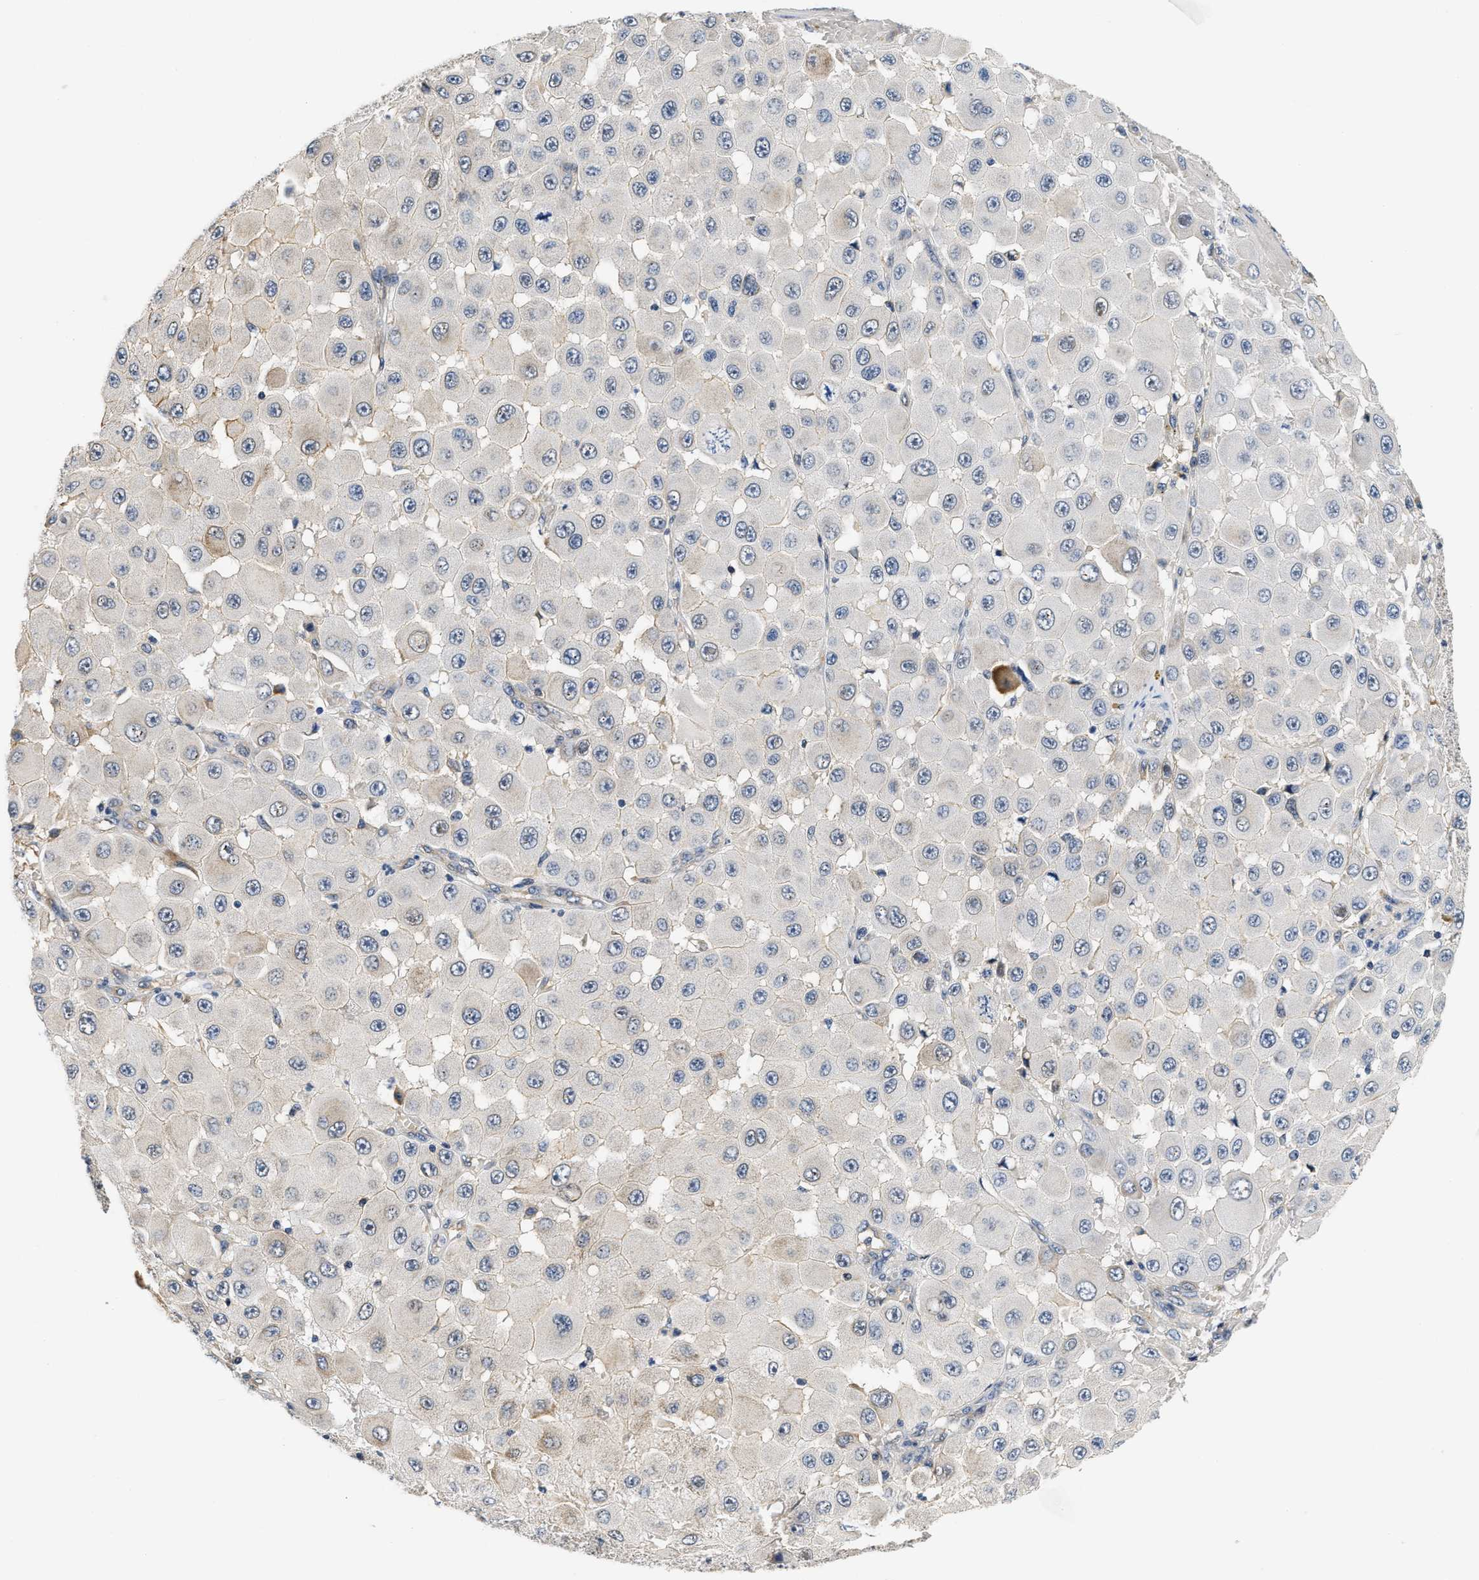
{"staining": {"intensity": "moderate", "quantity": "25%-75%", "location": "cytoplasmic/membranous"}, "tissue": "melanoma", "cell_type": "Tumor cells", "image_type": "cancer", "snomed": [{"axis": "morphology", "description": "Malignant melanoma, NOS"}, {"axis": "topography", "description": "Skin"}], "caption": "Immunohistochemistry staining of melanoma, which reveals medium levels of moderate cytoplasmic/membranous staining in approximately 25%-75% of tumor cells indicating moderate cytoplasmic/membranous protein staining. The staining was performed using DAB (3,3'-diaminobenzidine) (brown) for protein detection and nuclei were counterstained in hematoxylin (blue).", "gene": "TNIP2", "patient": {"sex": "female", "age": 81}}